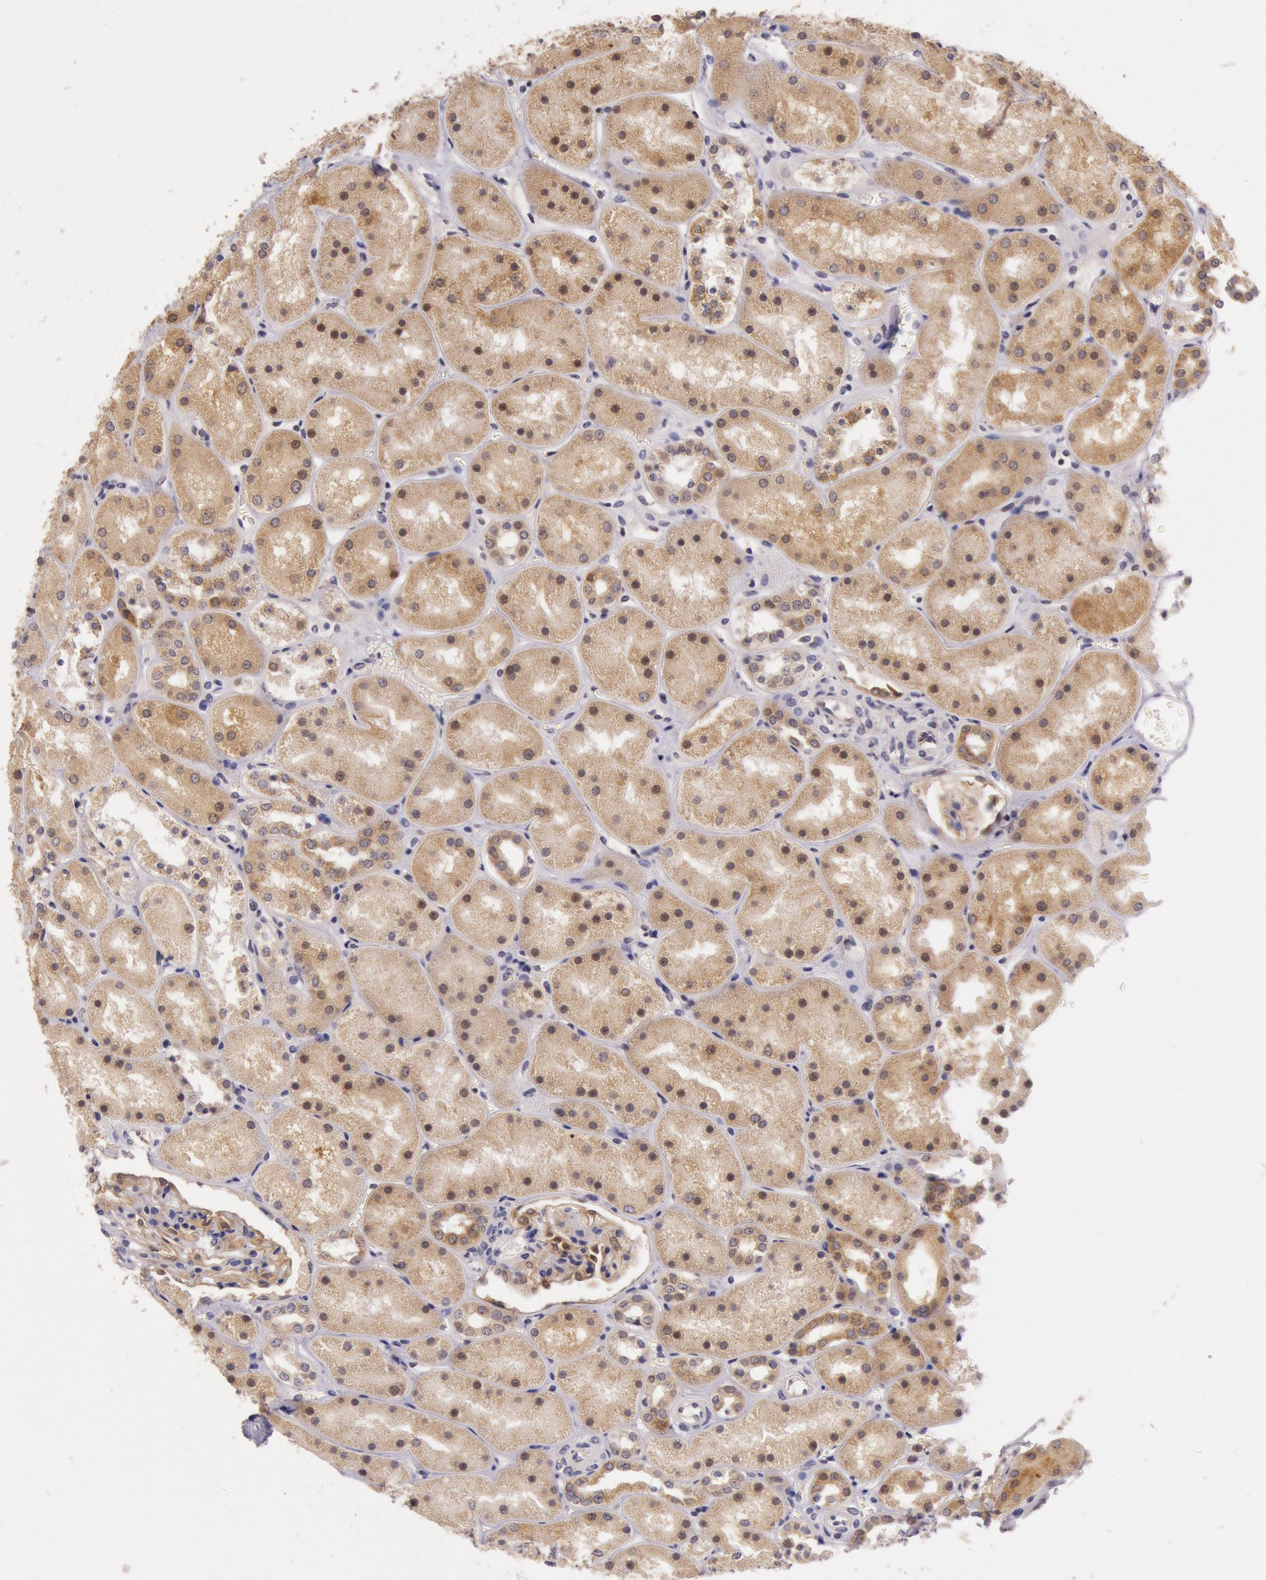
{"staining": {"intensity": "strong", "quantity": ">75%", "location": "cytoplasmic/membranous"}, "tissue": "kidney", "cell_type": "Cells in glomeruli", "image_type": "normal", "snomed": [{"axis": "morphology", "description": "Normal tissue, NOS"}, {"axis": "topography", "description": "Kidney"}], "caption": "Immunohistochemical staining of normal kidney displays >75% levels of strong cytoplasmic/membranous protein positivity in approximately >75% of cells in glomeruli. (brown staining indicates protein expression, while blue staining denotes nuclei).", "gene": "CDK16", "patient": {"sex": "male", "age": 28}}